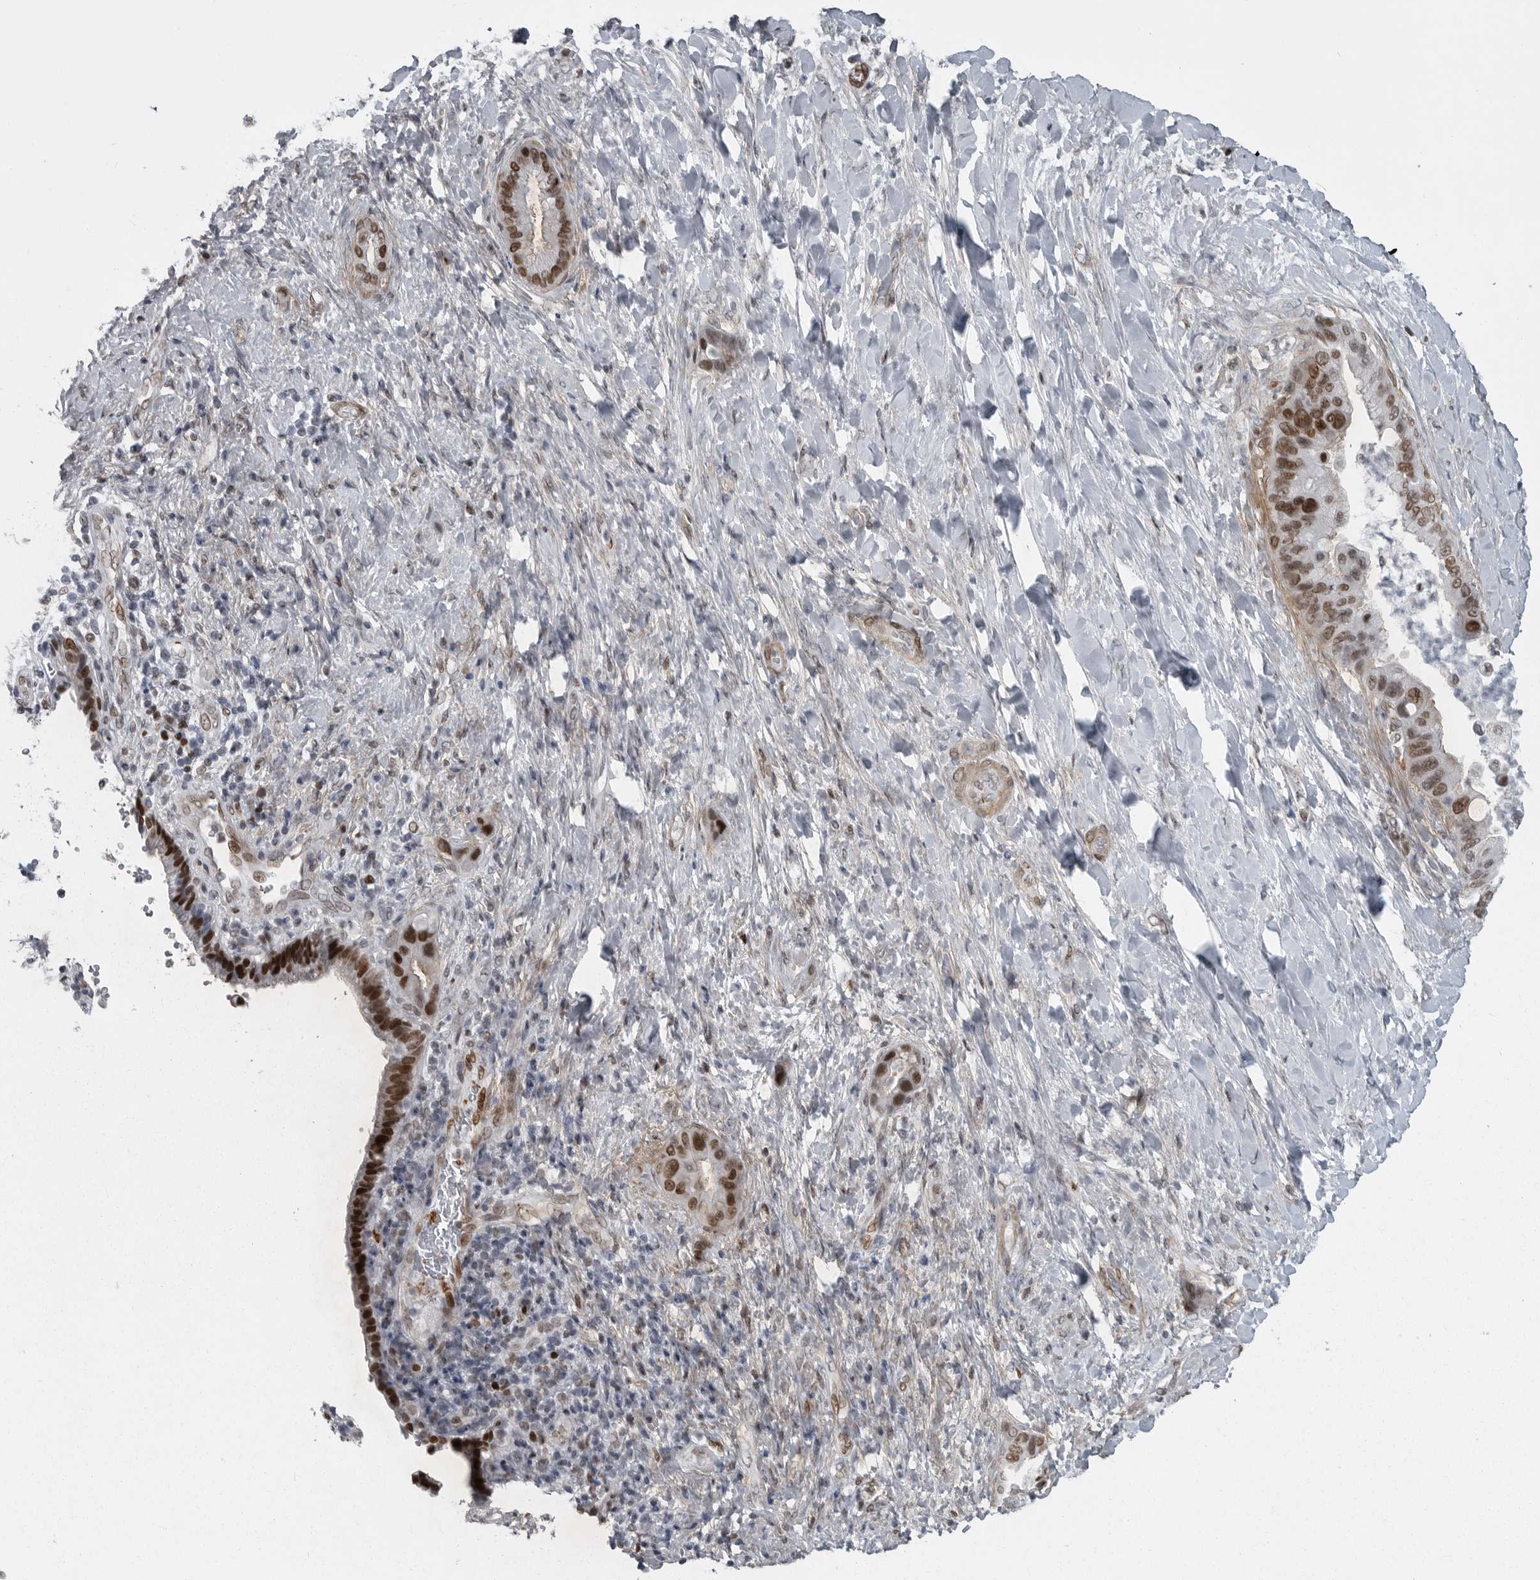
{"staining": {"intensity": "strong", "quantity": ">75%", "location": "nuclear"}, "tissue": "liver cancer", "cell_type": "Tumor cells", "image_type": "cancer", "snomed": [{"axis": "morphology", "description": "Cholangiocarcinoma"}, {"axis": "topography", "description": "Liver"}], "caption": "This image demonstrates liver cancer stained with immunohistochemistry (IHC) to label a protein in brown. The nuclear of tumor cells show strong positivity for the protein. Nuclei are counter-stained blue.", "gene": "HMGN3", "patient": {"sex": "female", "age": 54}}